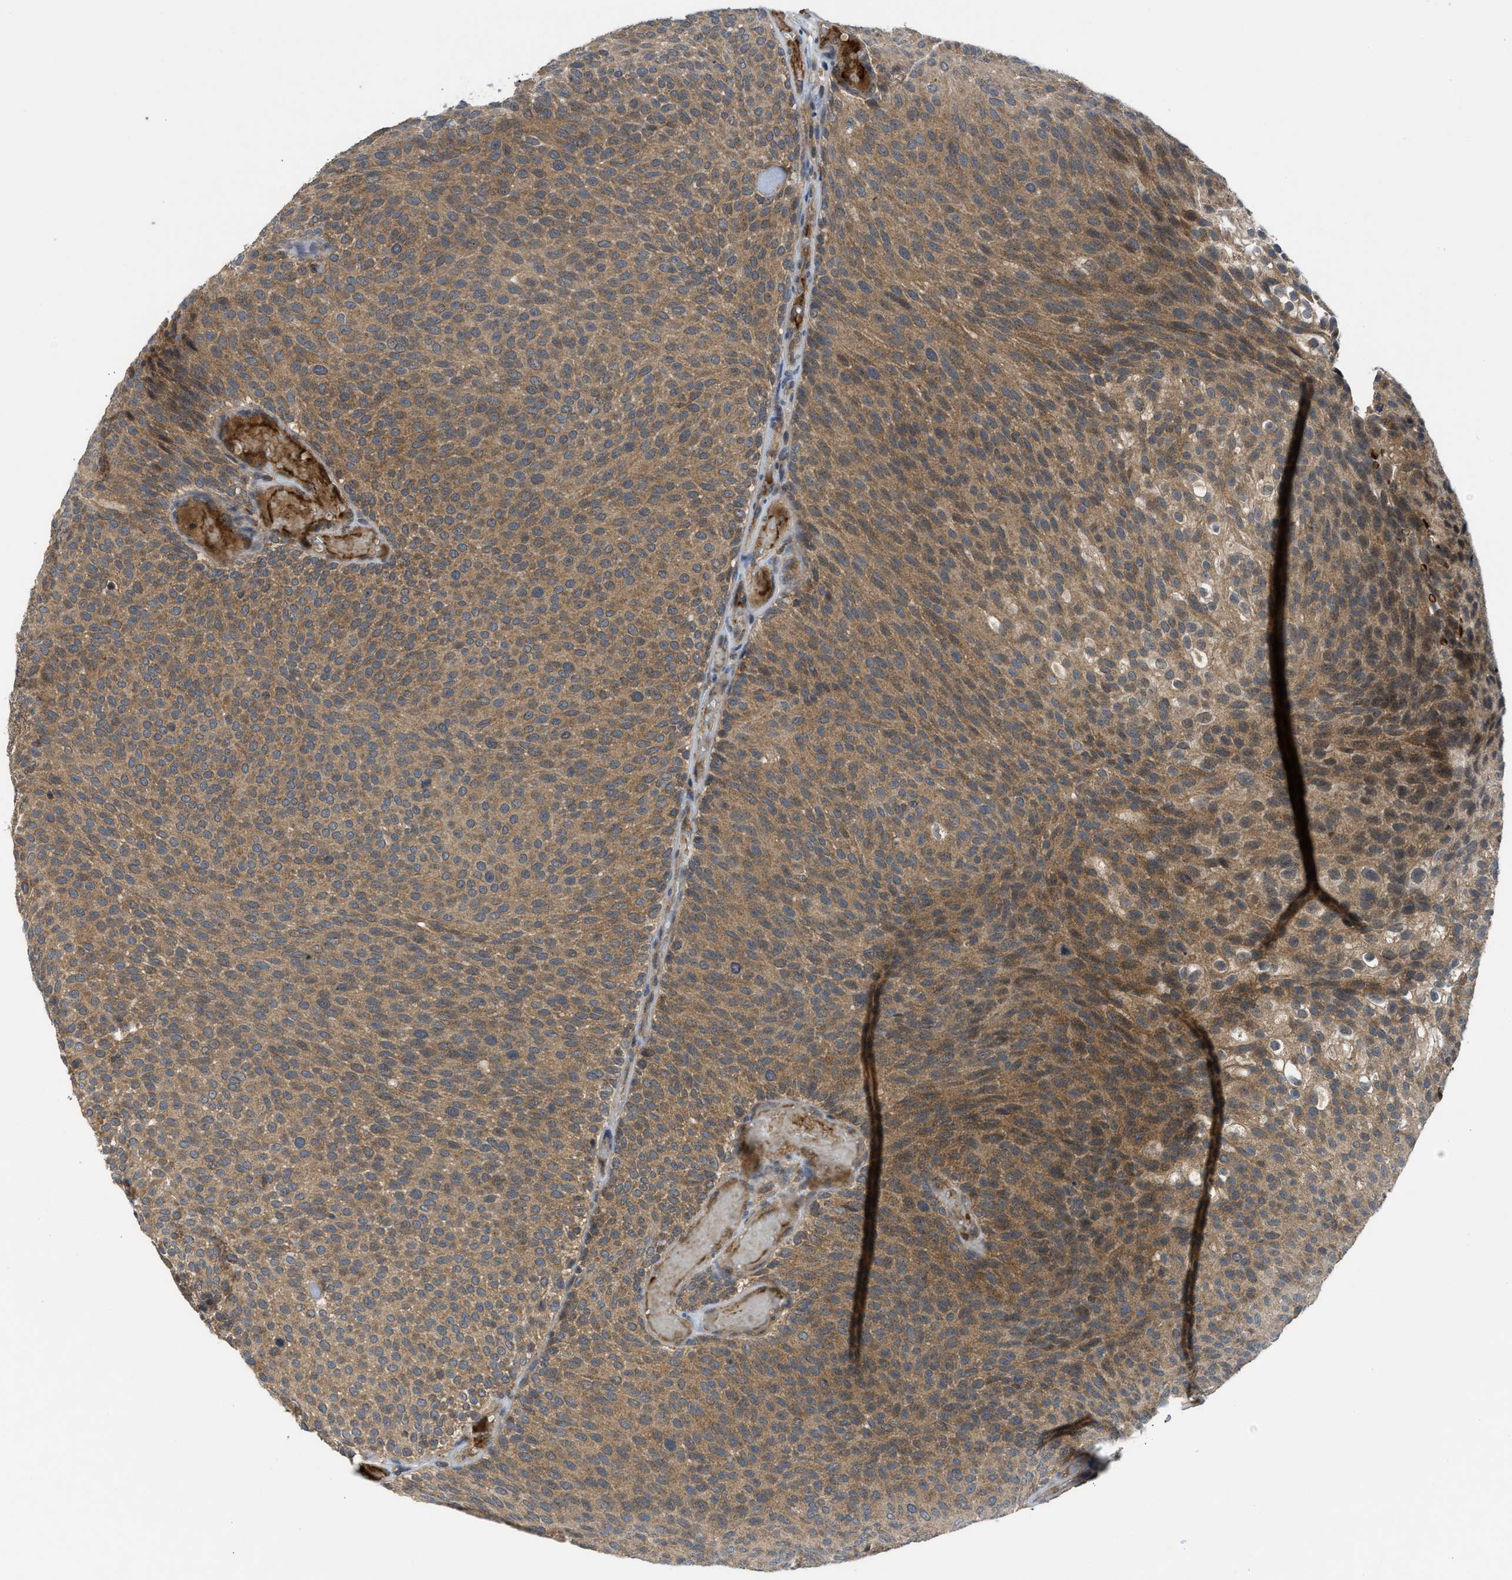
{"staining": {"intensity": "moderate", "quantity": ">75%", "location": "cytoplasmic/membranous"}, "tissue": "urothelial cancer", "cell_type": "Tumor cells", "image_type": "cancer", "snomed": [{"axis": "morphology", "description": "Urothelial carcinoma, Low grade"}, {"axis": "topography", "description": "Urinary bladder"}], "caption": "Moderate cytoplasmic/membranous expression for a protein is present in approximately >75% of tumor cells of urothelial cancer using IHC.", "gene": "PDE7A", "patient": {"sex": "male", "age": 78}}